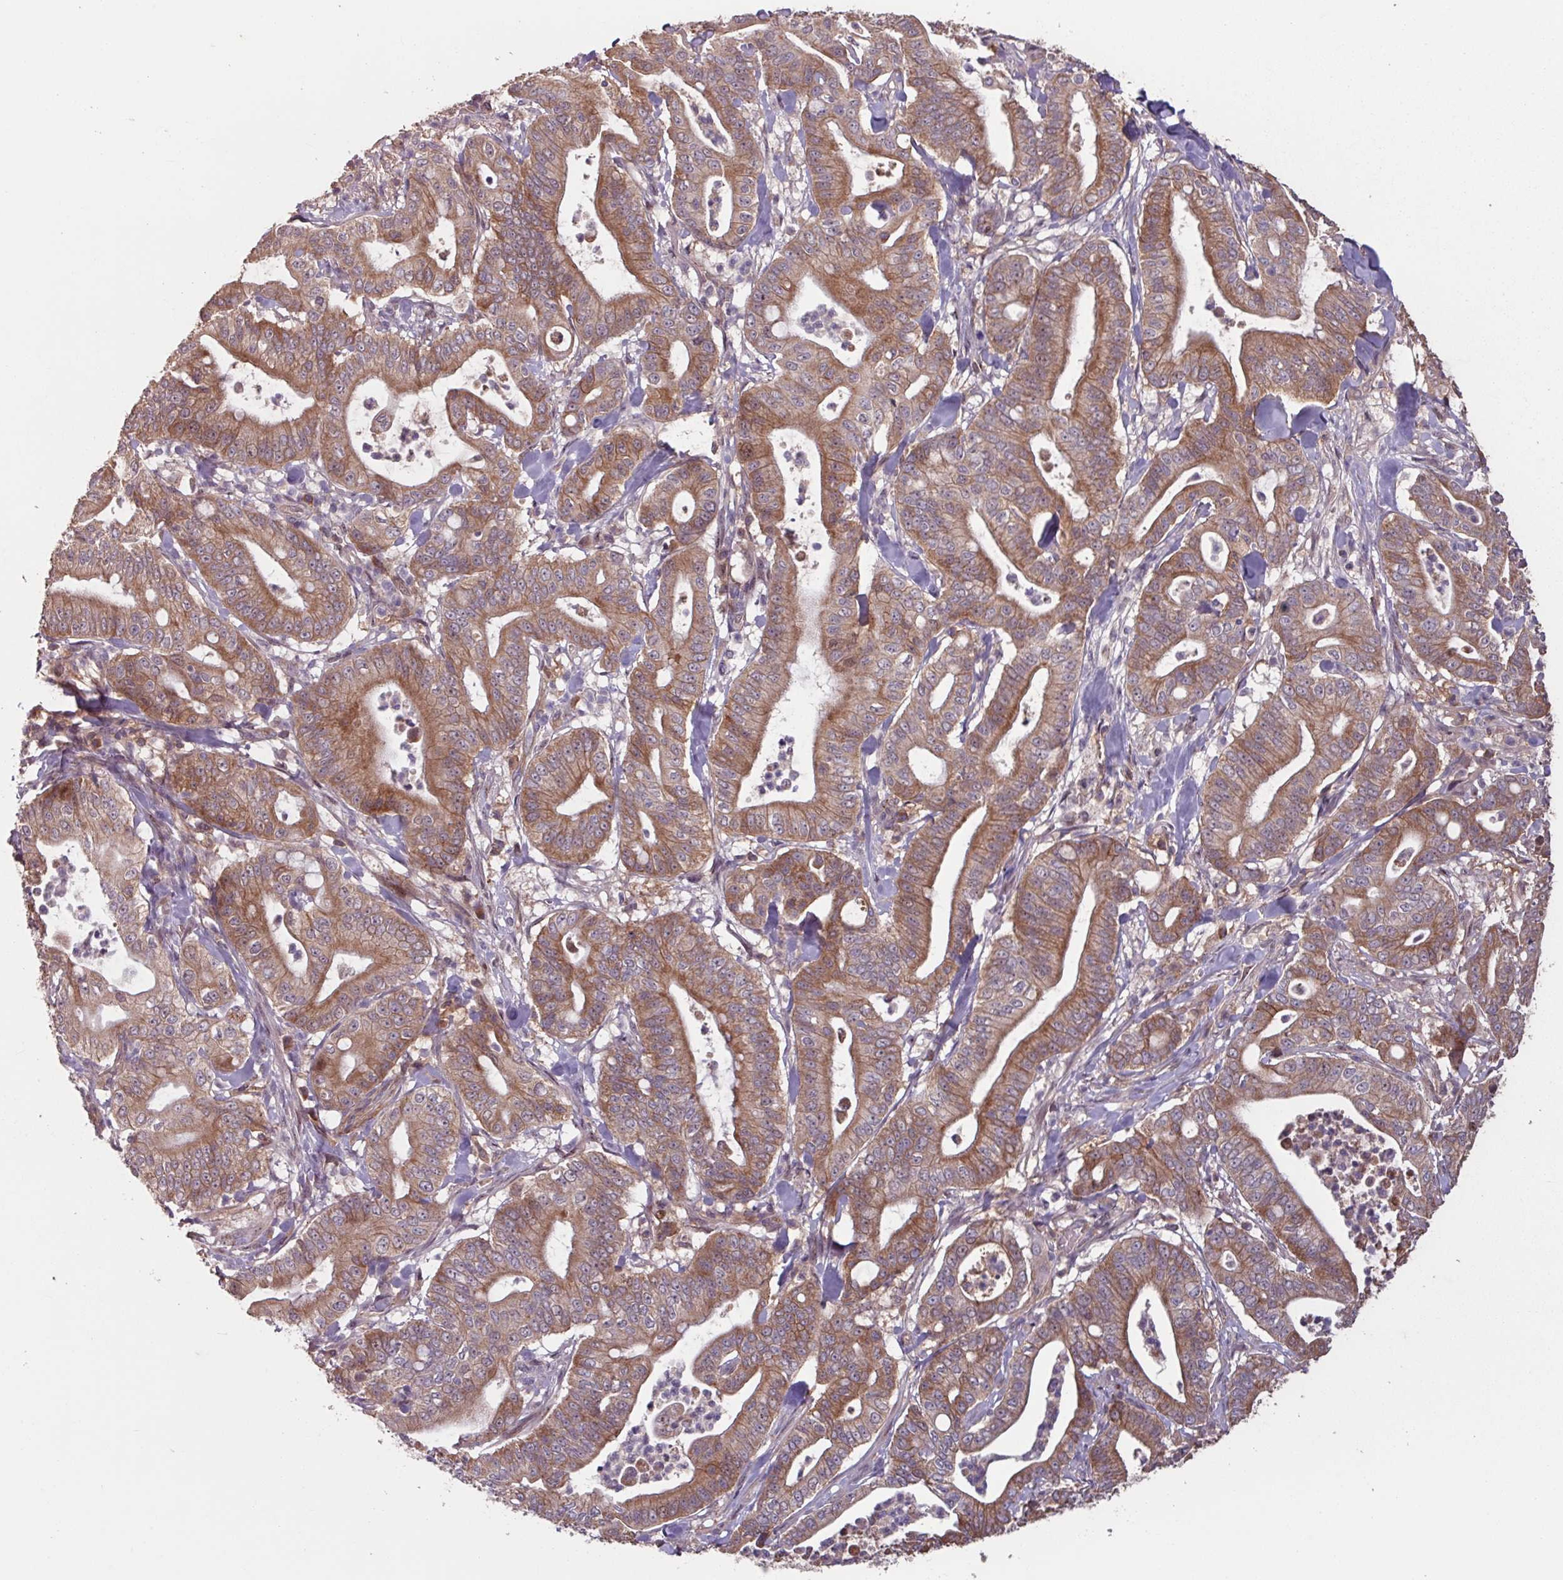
{"staining": {"intensity": "moderate", "quantity": ">75%", "location": "cytoplasmic/membranous"}, "tissue": "pancreatic cancer", "cell_type": "Tumor cells", "image_type": "cancer", "snomed": [{"axis": "morphology", "description": "Adenocarcinoma, NOS"}, {"axis": "topography", "description": "Pancreas"}], "caption": "The immunohistochemical stain labels moderate cytoplasmic/membranous expression in tumor cells of pancreatic cancer (adenocarcinoma) tissue. The protein is shown in brown color, while the nuclei are stained blue.", "gene": "TMEM88", "patient": {"sex": "male", "age": 71}}